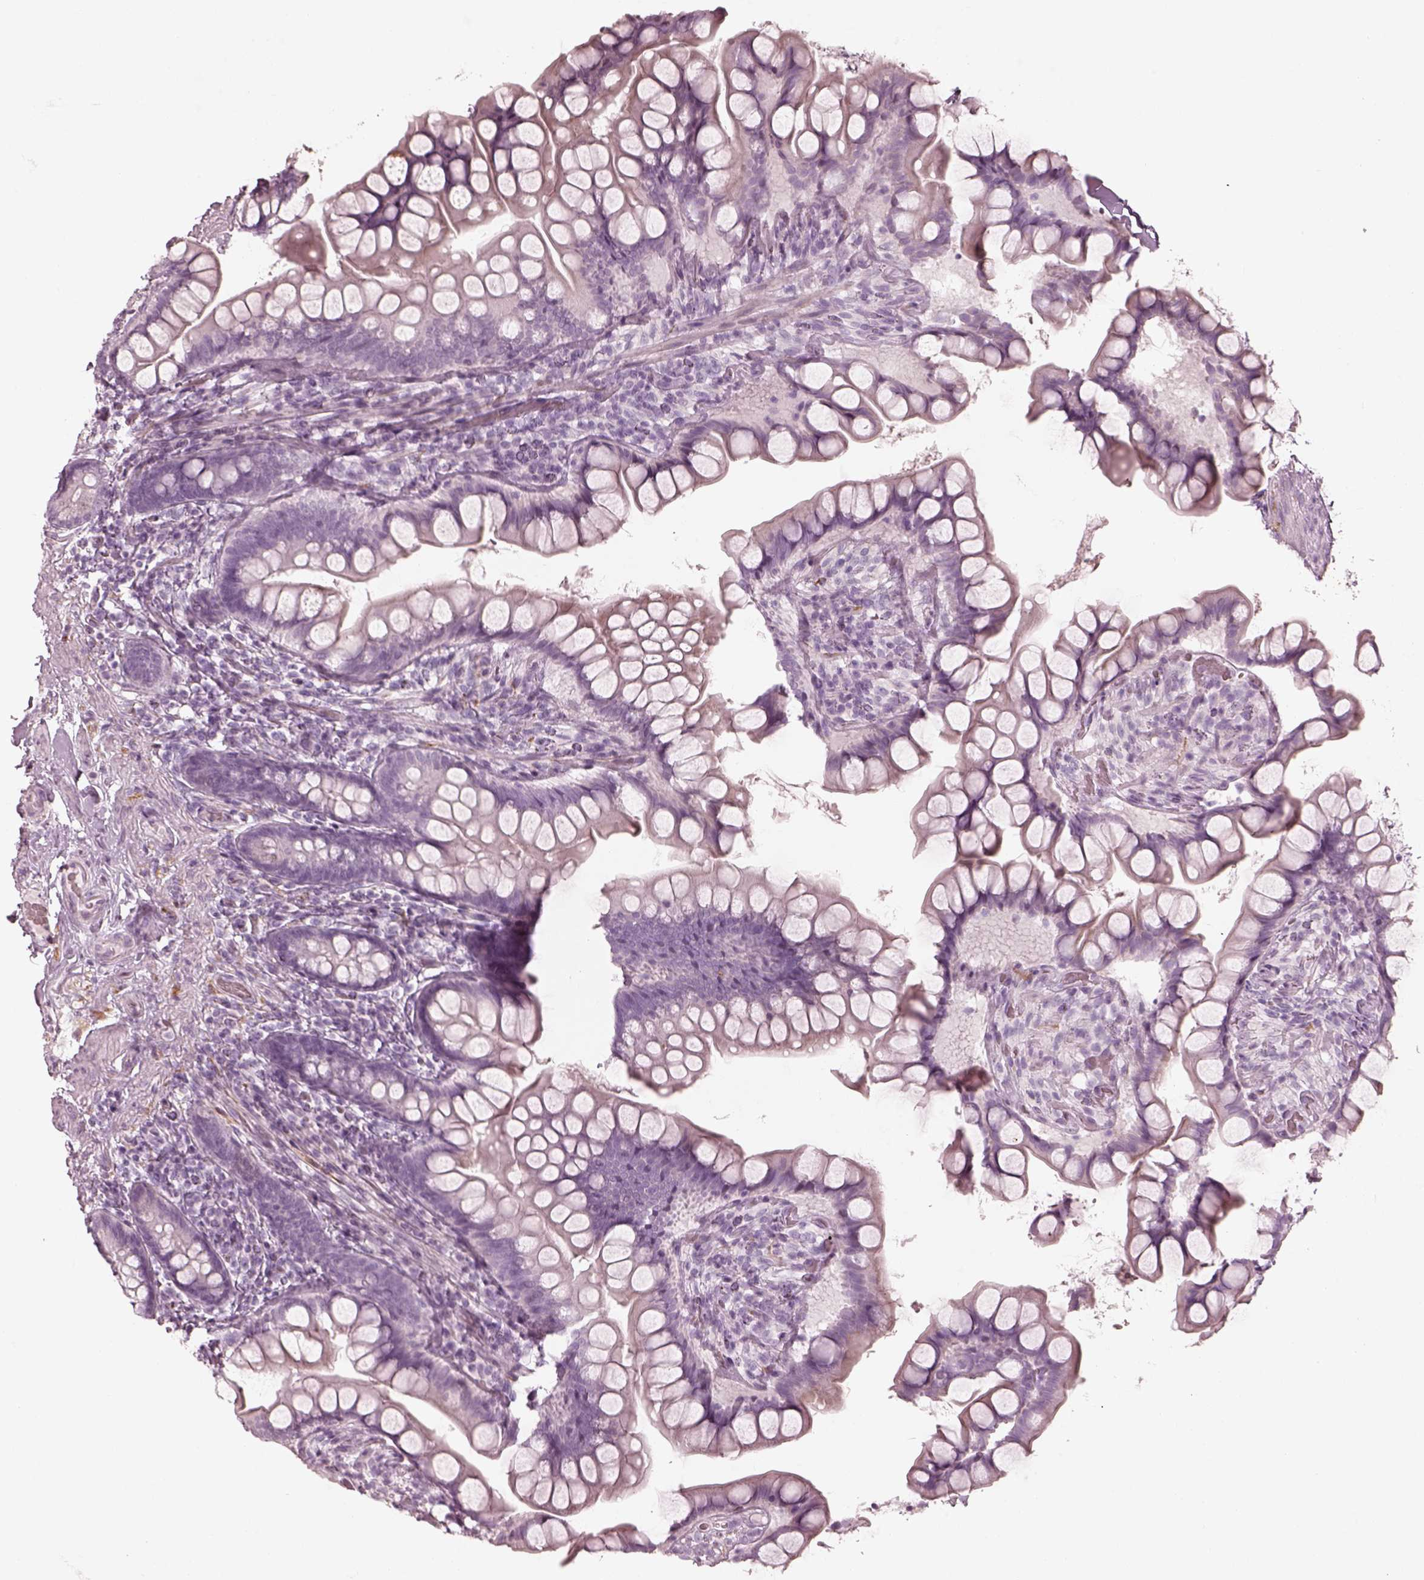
{"staining": {"intensity": "negative", "quantity": "none", "location": "none"}, "tissue": "small intestine", "cell_type": "Glandular cells", "image_type": "normal", "snomed": [{"axis": "morphology", "description": "Normal tissue, NOS"}, {"axis": "topography", "description": "Small intestine"}], "caption": "Protein analysis of benign small intestine shows no significant expression in glandular cells.", "gene": "ENSG00000289258", "patient": {"sex": "male", "age": 70}}